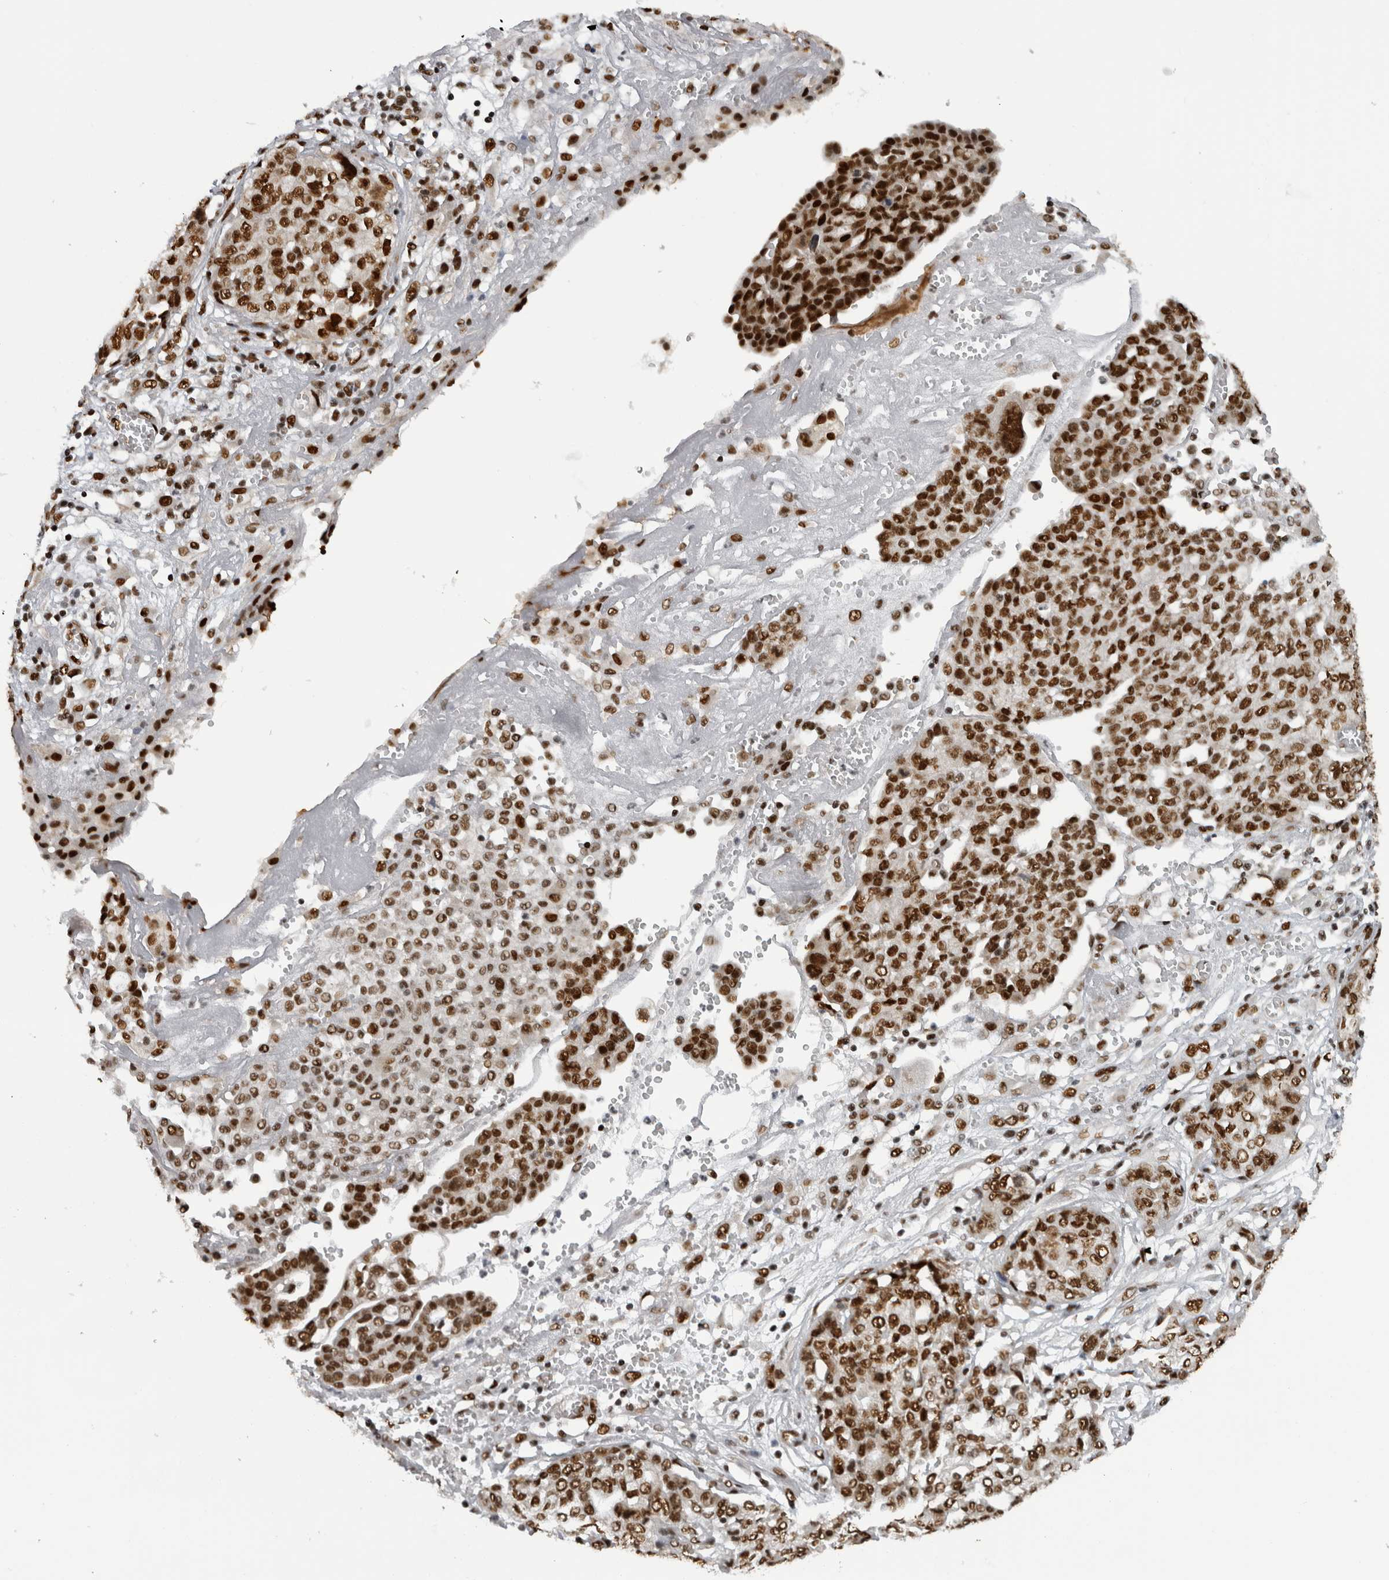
{"staining": {"intensity": "strong", "quantity": ">75%", "location": "nuclear"}, "tissue": "ovarian cancer", "cell_type": "Tumor cells", "image_type": "cancer", "snomed": [{"axis": "morphology", "description": "Cystadenocarcinoma, serous, NOS"}, {"axis": "topography", "description": "Soft tissue"}, {"axis": "topography", "description": "Ovary"}], "caption": "Protein analysis of ovarian cancer tissue displays strong nuclear staining in about >75% of tumor cells. (DAB (3,3'-diaminobenzidine) = brown stain, brightfield microscopy at high magnification).", "gene": "ZSCAN2", "patient": {"sex": "female", "age": 57}}